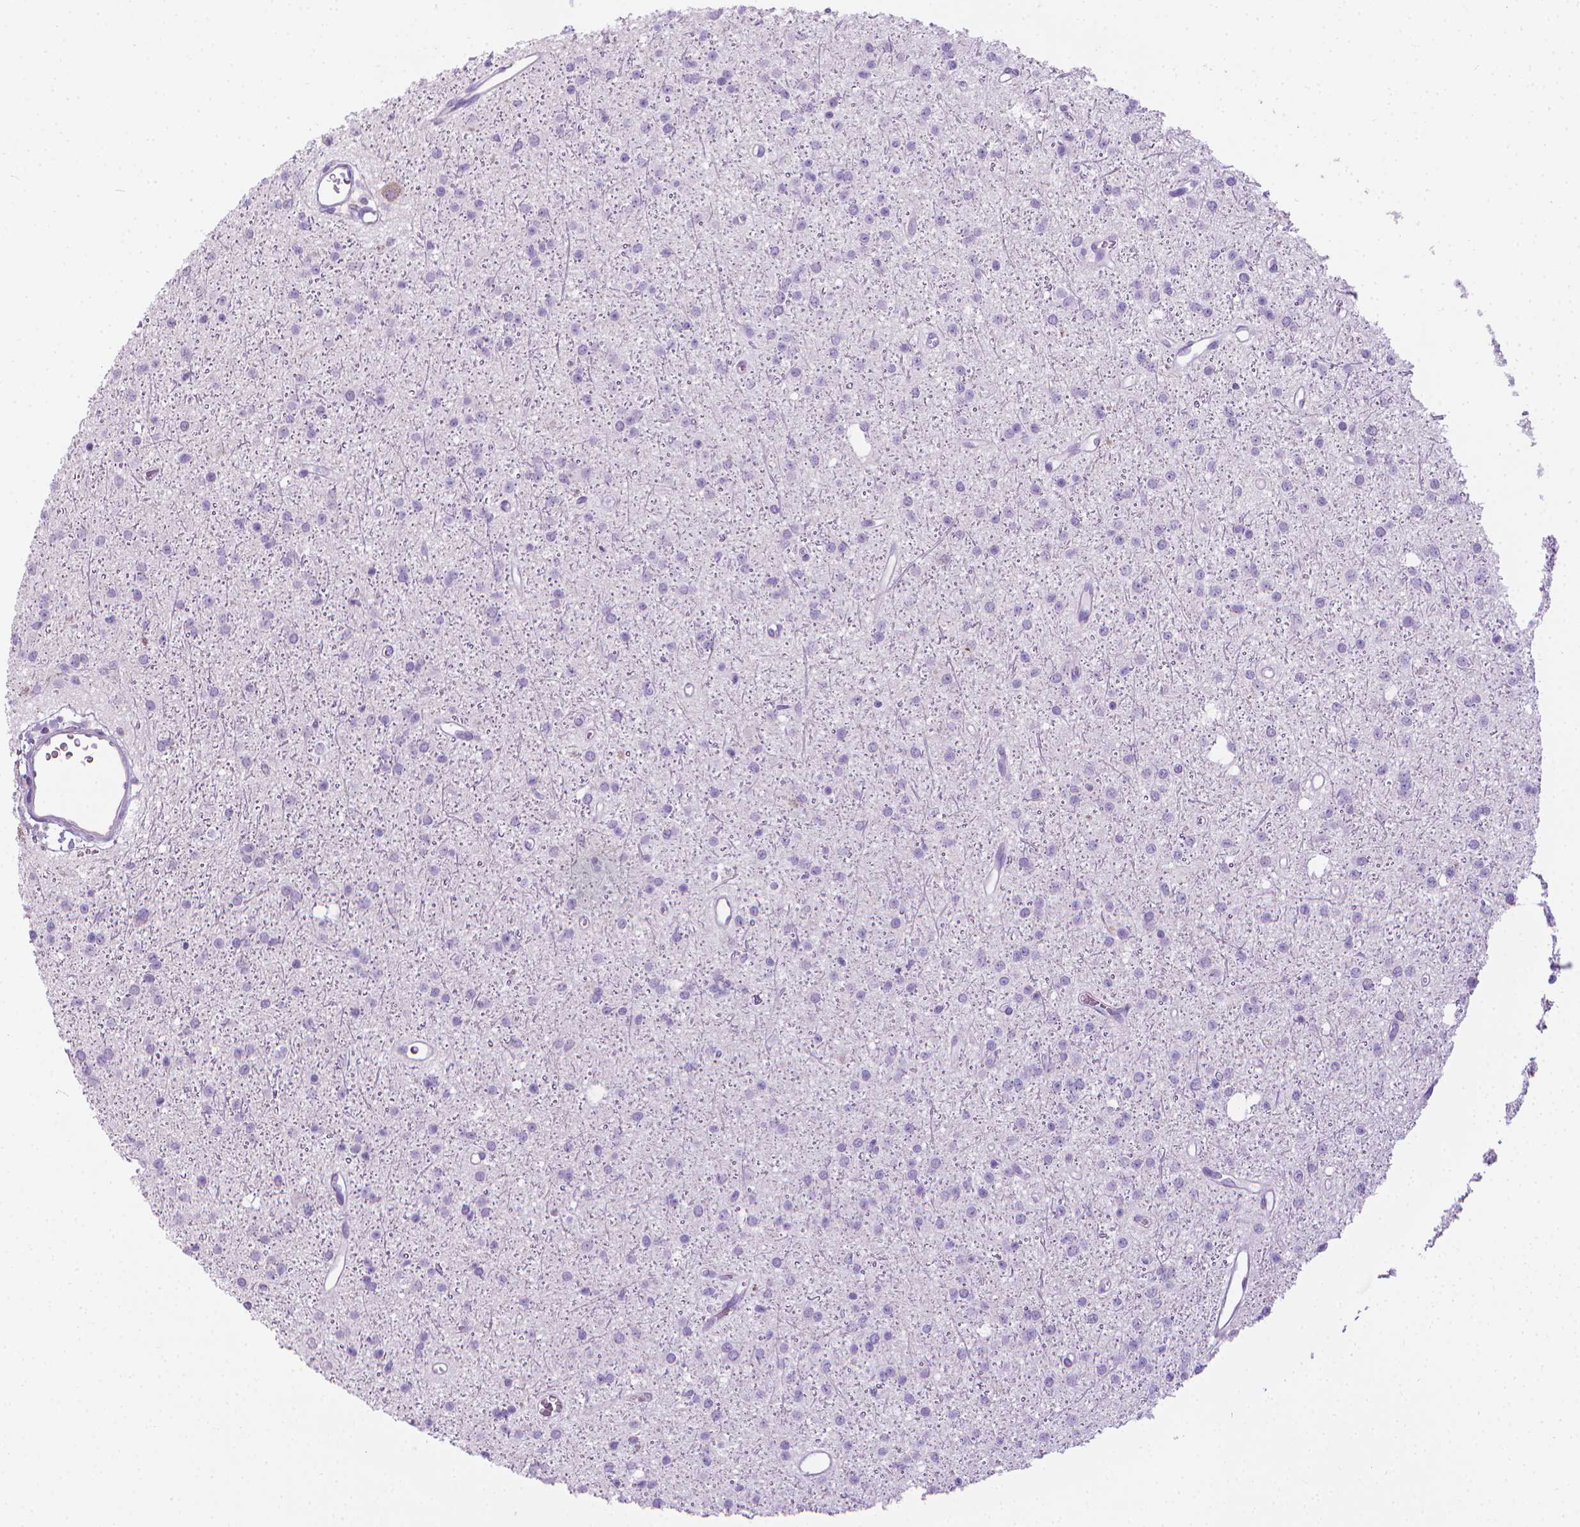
{"staining": {"intensity": "negative", "quantity": "none", "location": "none"}, "tissue": "glioma", "cell_type": "Tumor cells", "image_type": "cancer", "snomed": [{"axis": "morphology", "description": "Glioma, malignant, Low grade"}, {"axis": "topography", "description": "Brain"}], "caption": "An image of human glioma is negative for staining in tumor cells.", "gene": "SPAG6", "patient": {"sex": "male", "age": 27}}